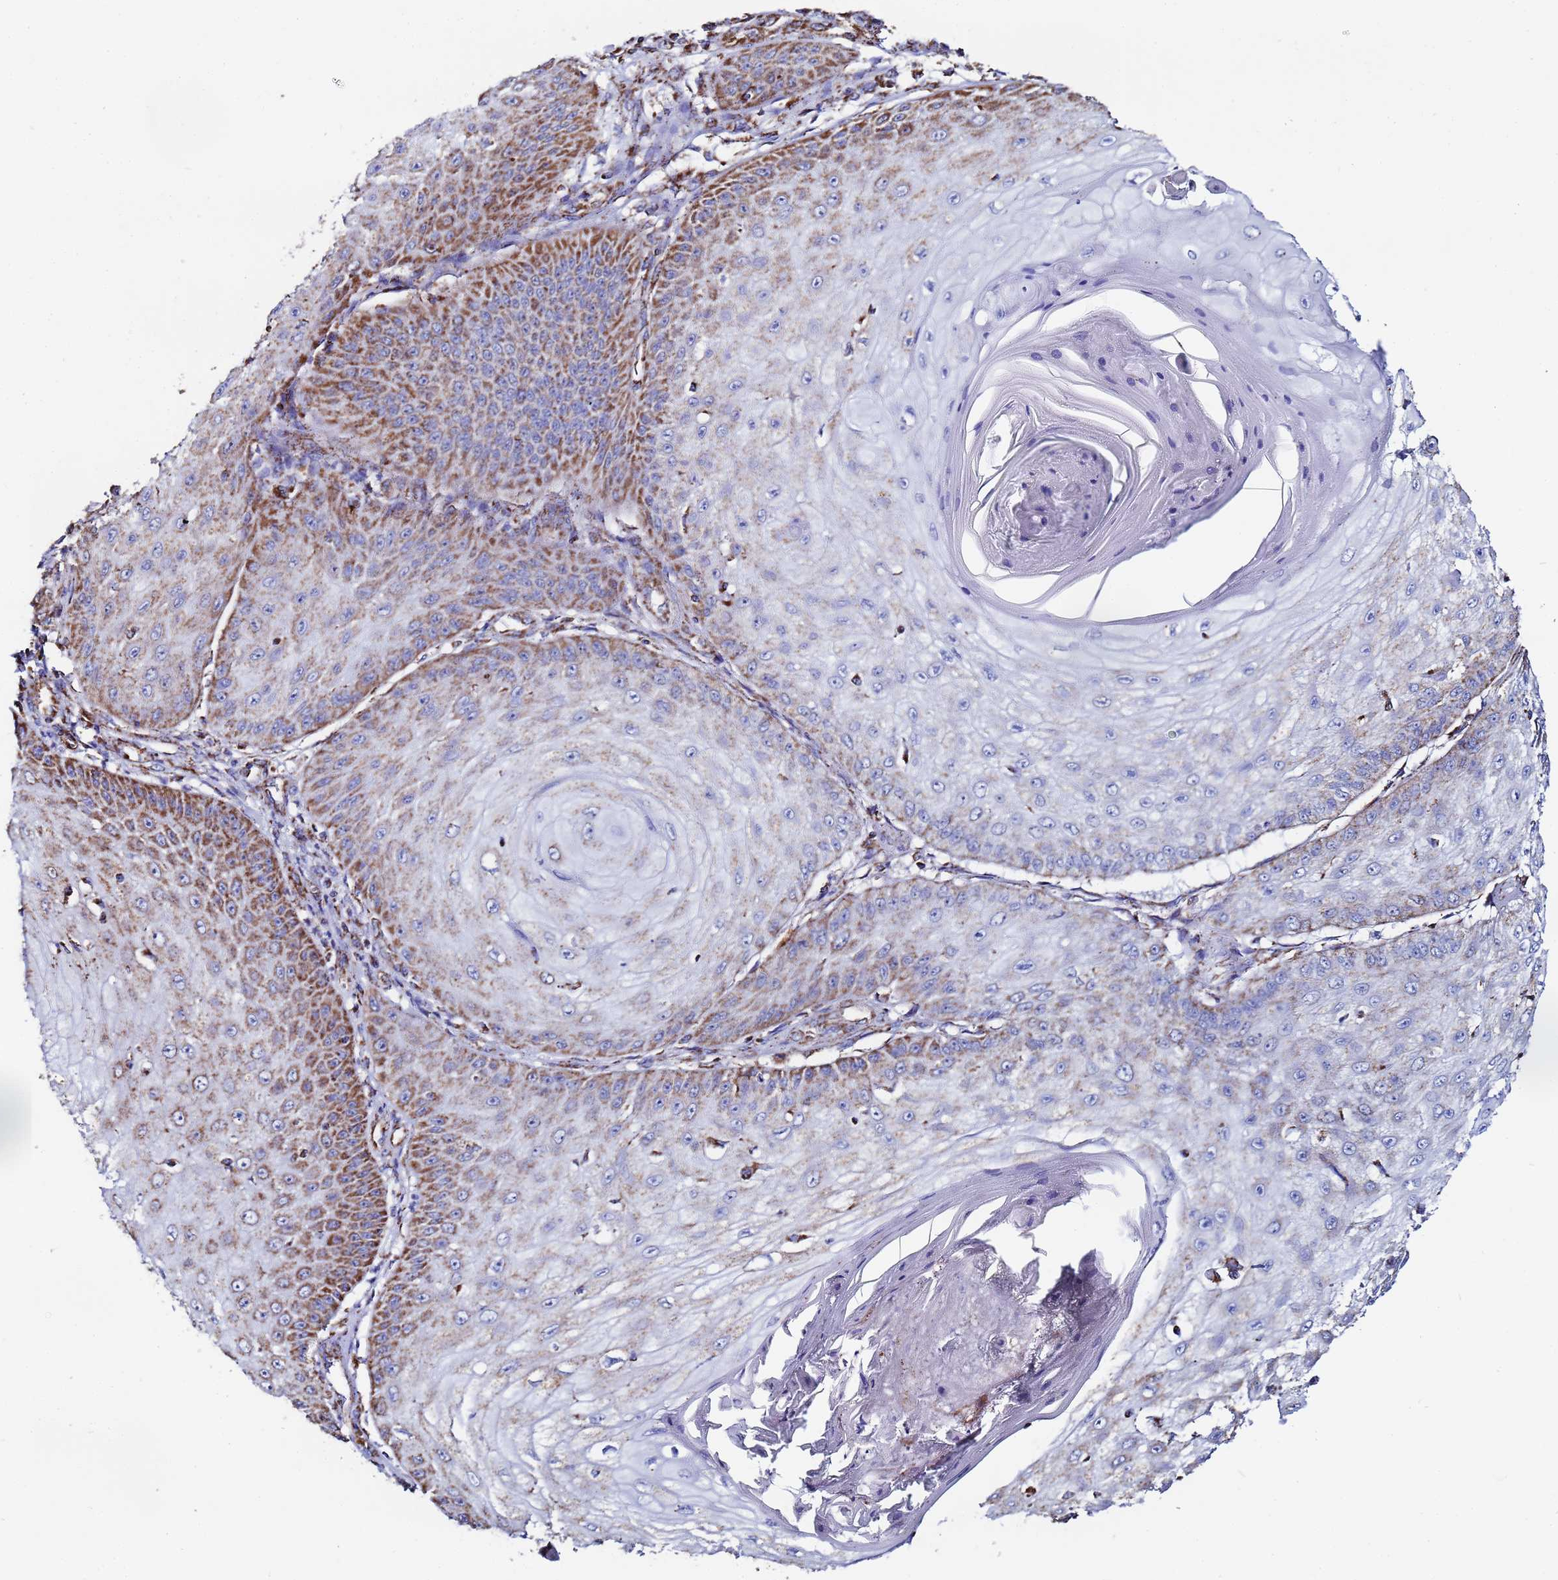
{"staining": {"intensity": "moderate", "quantity": "25%-75%", "location": "cytoplasmic/membranous"}, "tissue": "skin cancer", "cell_type": "Tumor cells", "image_type": "cancer", "snomed": [{"axis": "morphology", "description": "Squamous cell carcinoma, NOS"}, {"axis": "topography", "description": "Skin"}], "caption": "Protein expression by immunohistochemistry (IHC) shows moderate cytoplasmic/membranous staining in about 25%-75% of tumor cells in skin squamous cell carcinoma. The protein of interest is shown in brown color, while the nuclei are stained blue.", "gene": "GLUD1", "patient": {"sex": "male", "age": 70}}